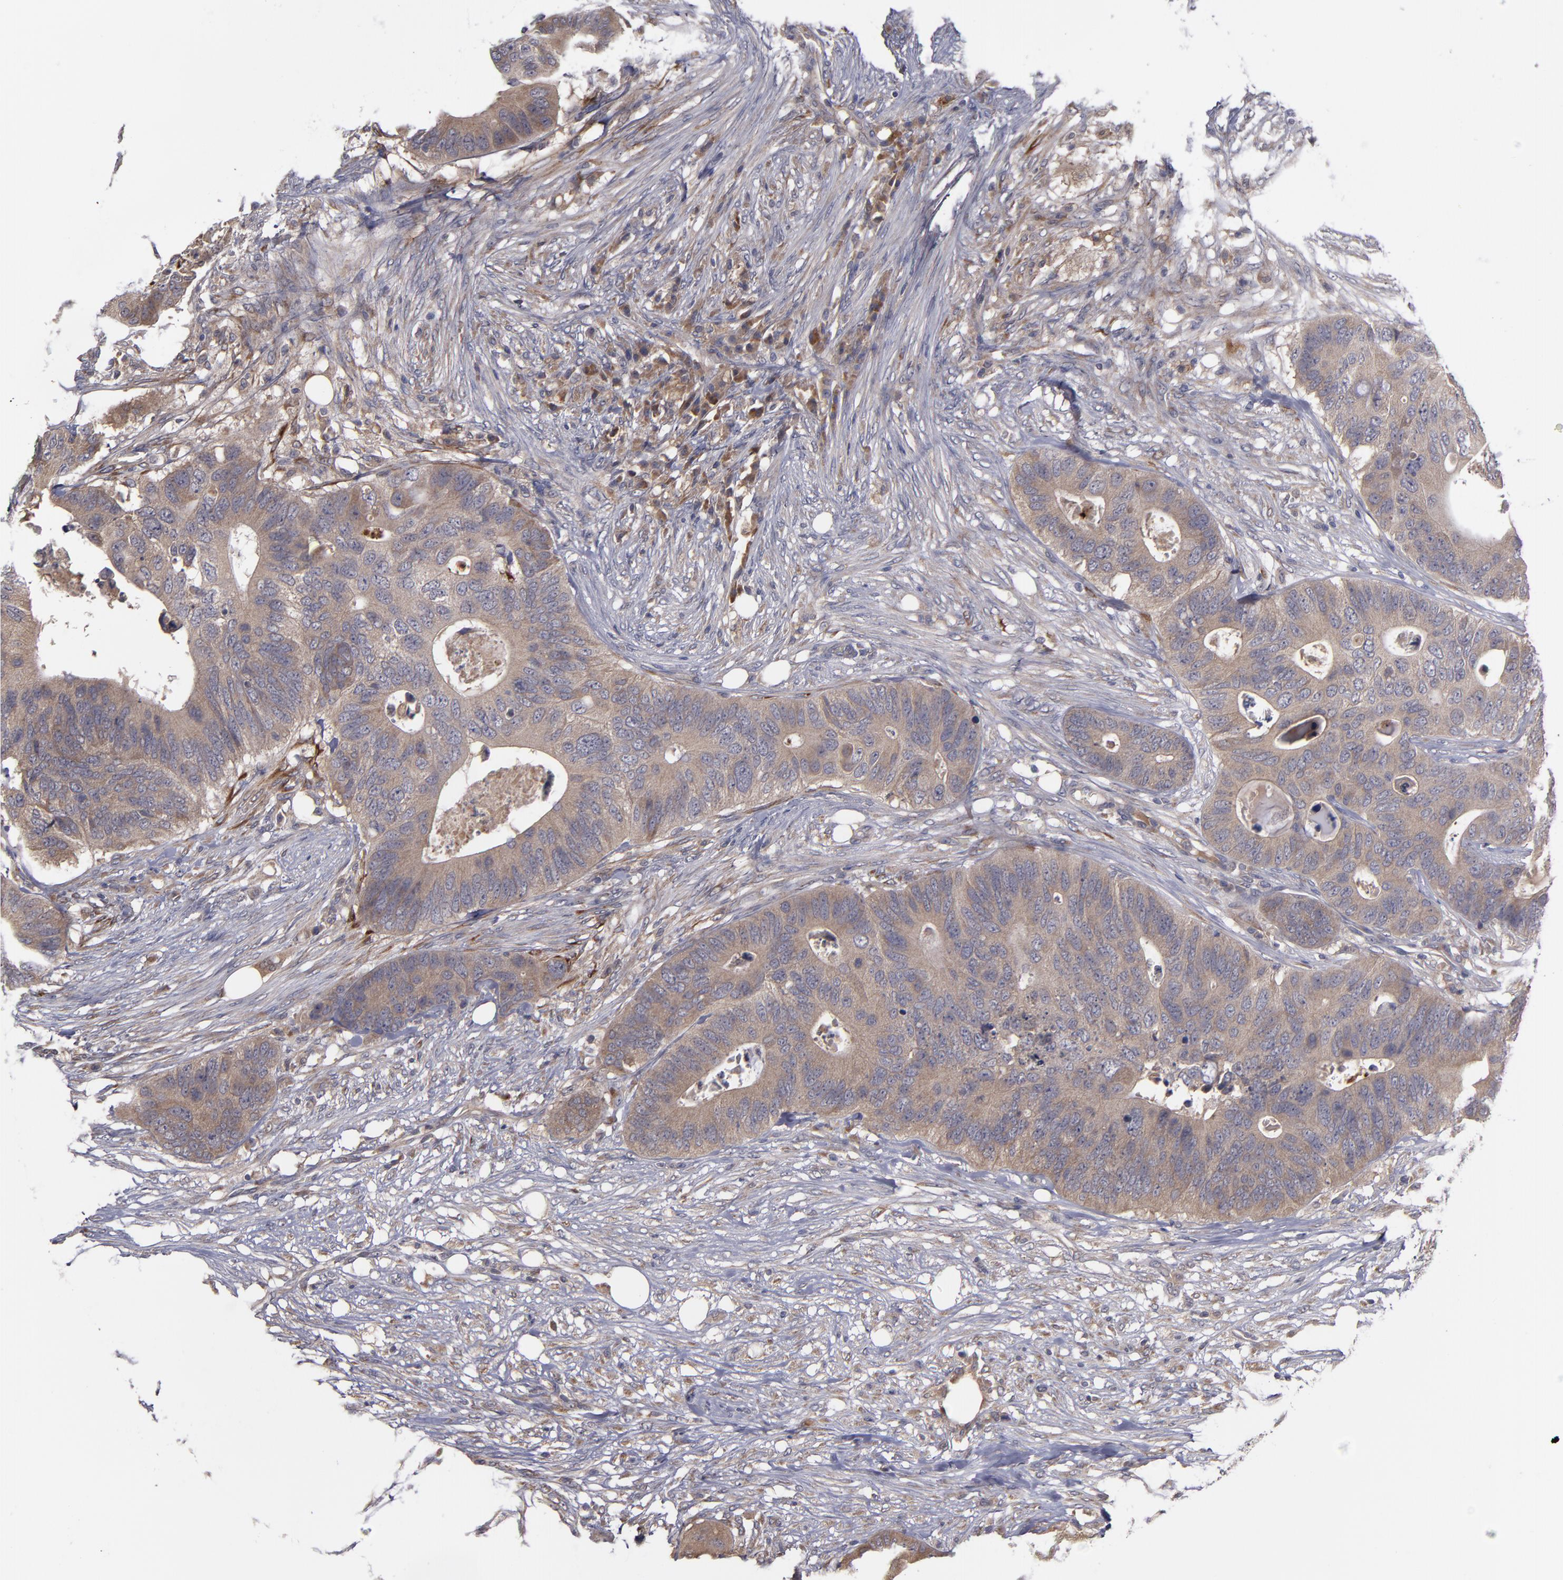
{"staining": {"intensity": "moderate", "quantity": ">75%", "location": "cytoplasmic/membranous"}, "tissue": "colorectal cancer", "cell_type": "Tumor cells", "image_type": "cancer", "snomed": [{"axis": "morphology", "description": "Adenocarcinoma, NOS"}, {"axis": "topography", "description": "Colon"}], "caption": "An image of human colorectal adenocarcinoma stained for a protein shows moderate cytoplasmic/membranous brown staining in tumor cells.", "gene": "MMP11", "patient": {"sex": "male", "age": 71}}